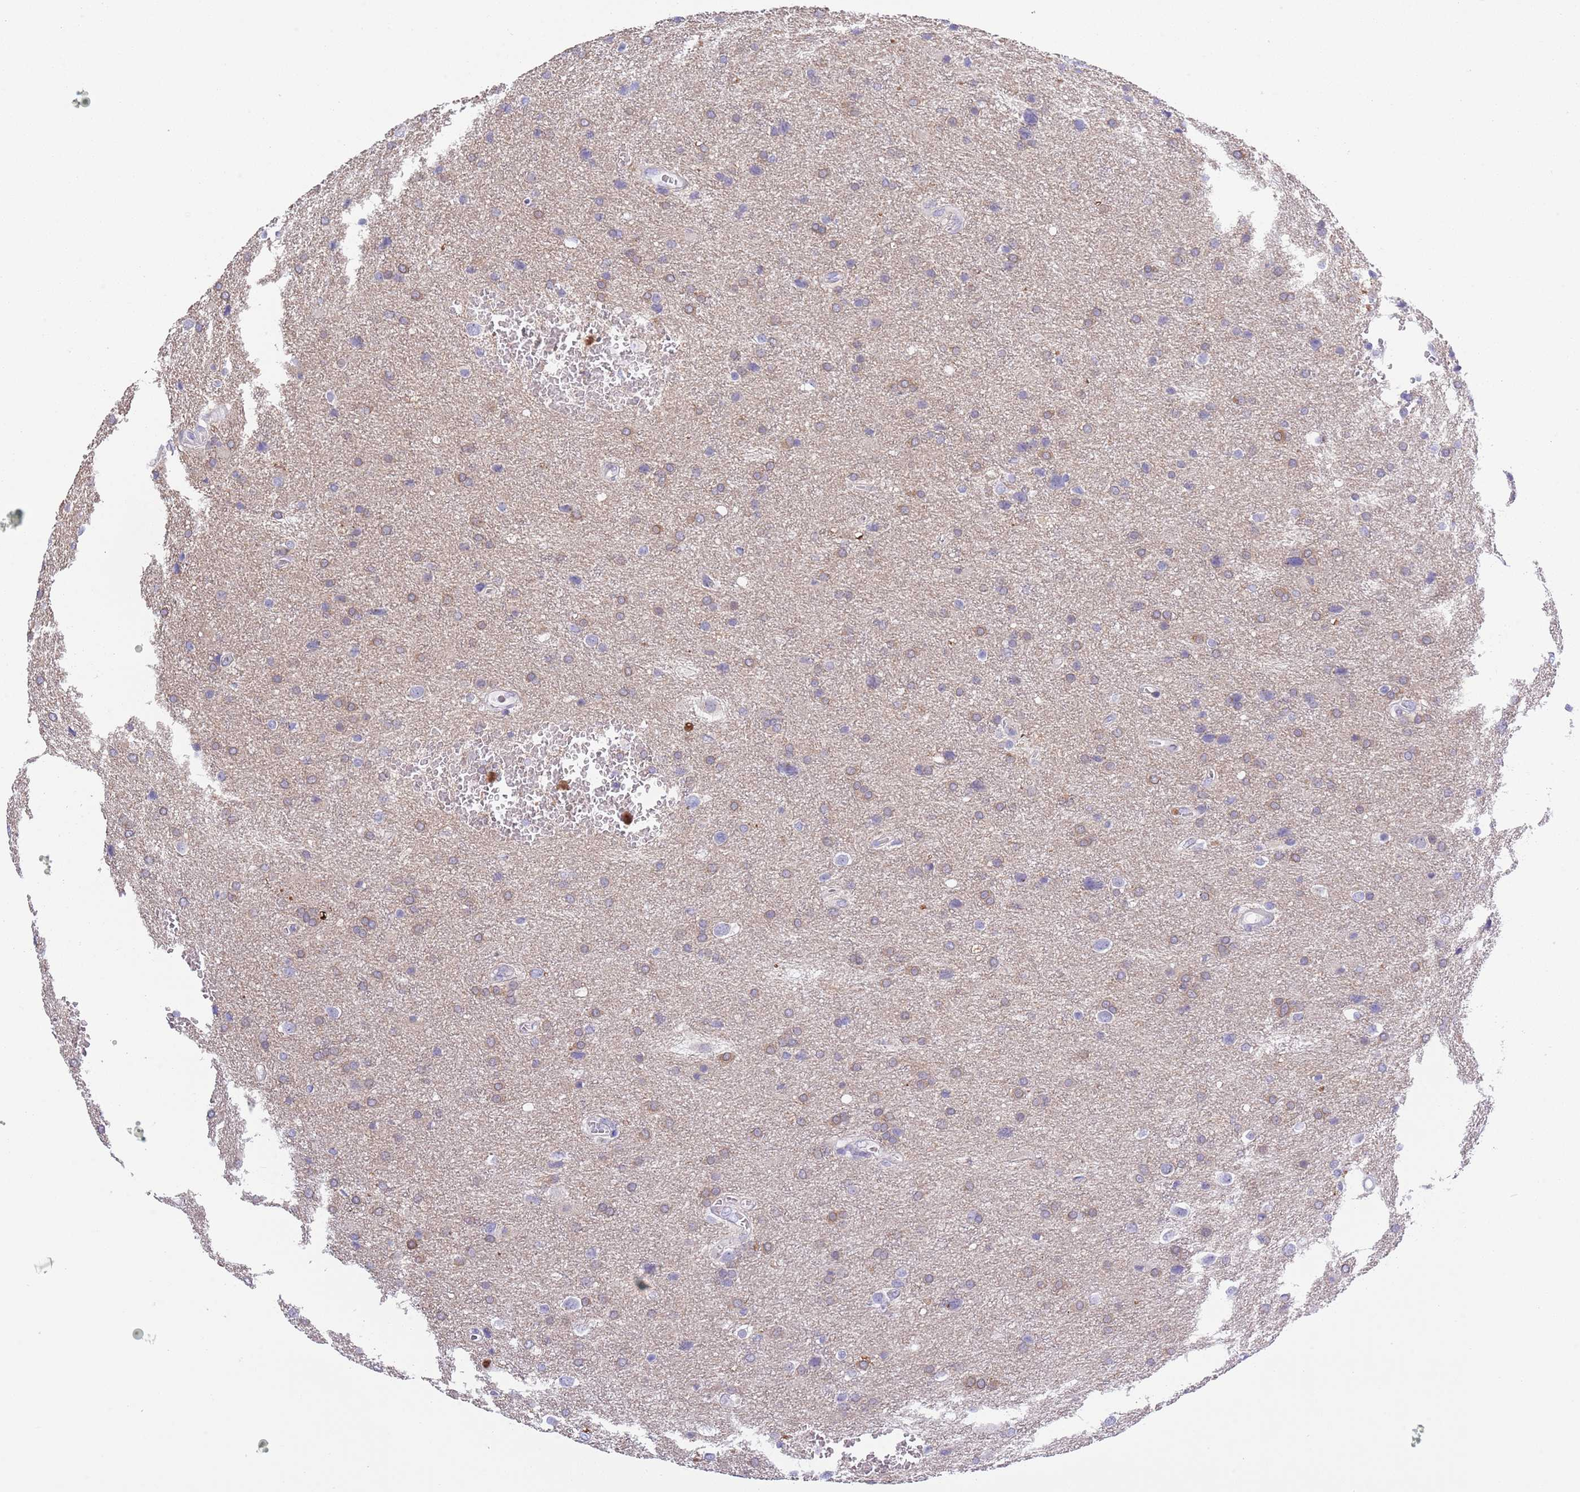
{"staining": {"intensity": "weak", "quantity": "<25%", "location": "cytoplasmic/membranous"}, "tissue": "glioma", "cell_type": "Tumor cells", "image_type": "cancer", "snomed": [{"axis": "morphology", "description": "Glioma, malignant, Low grade"}, {"axis": "topography", "description": "Brain"}], "caption": "Tumor cells are negative for brown protein staining in malignant glioma (low-grade).", "gene": "ZFP2", "patient": {"sex": "female", "age": 32}}